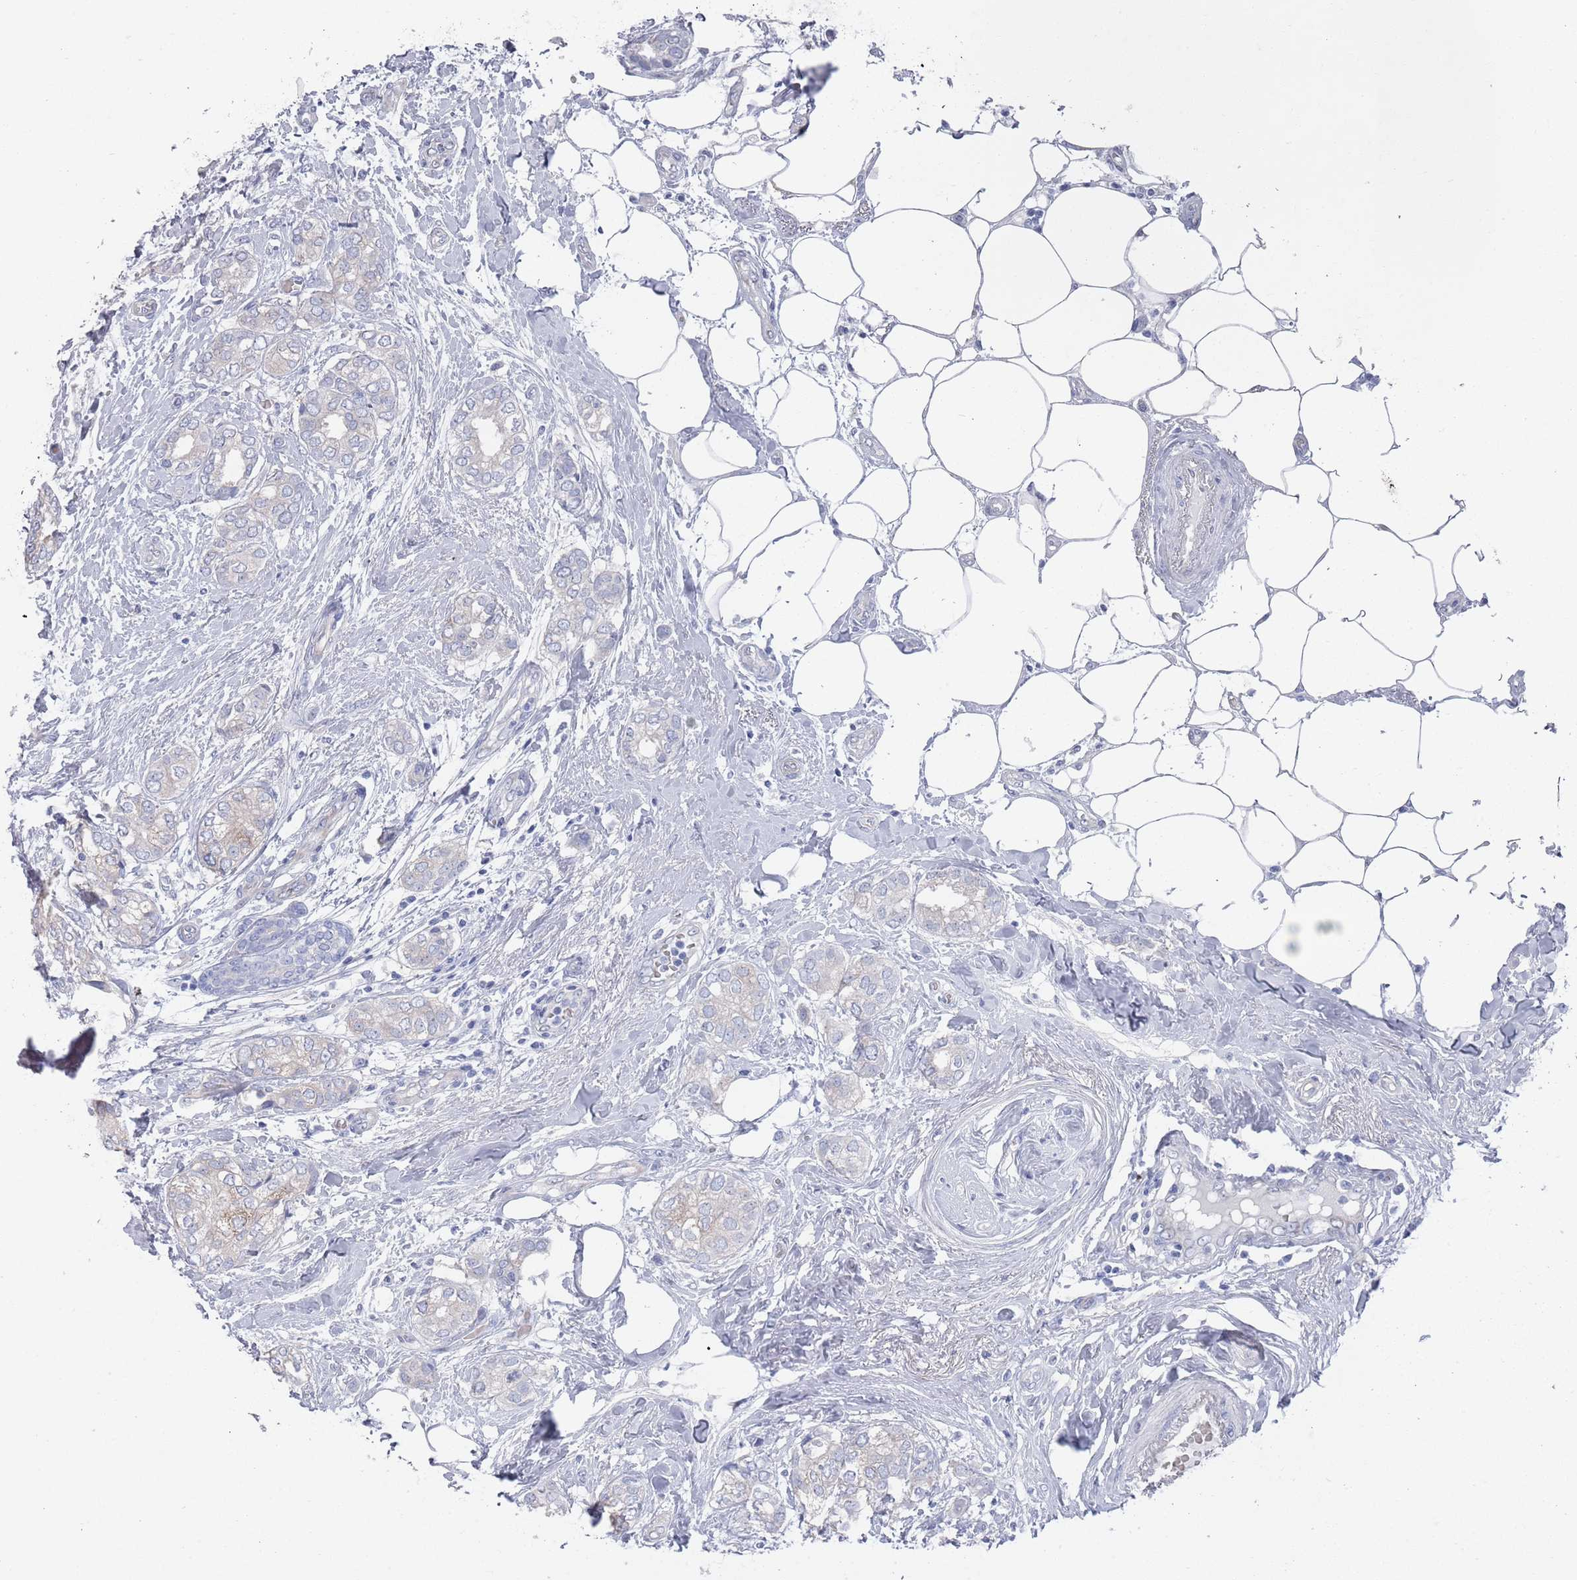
{"staining": {"intensity": "negative", "quantity": "none", "location": "none"}, "tissue": "breast cancer", "cell_type": "Tumor cells", "image_type": "cancer", "snomed": [{"axis": "morphology", "description": "Duct carcinoma"}, {"axis": "topography", "description": "Breast"}], "caption": "Breast cancer was stained to show a protein in brown. There is no significant positivity in tumor cells.", "gene": "TMCO3", "patient": {"sex": "female", "age": 73}}